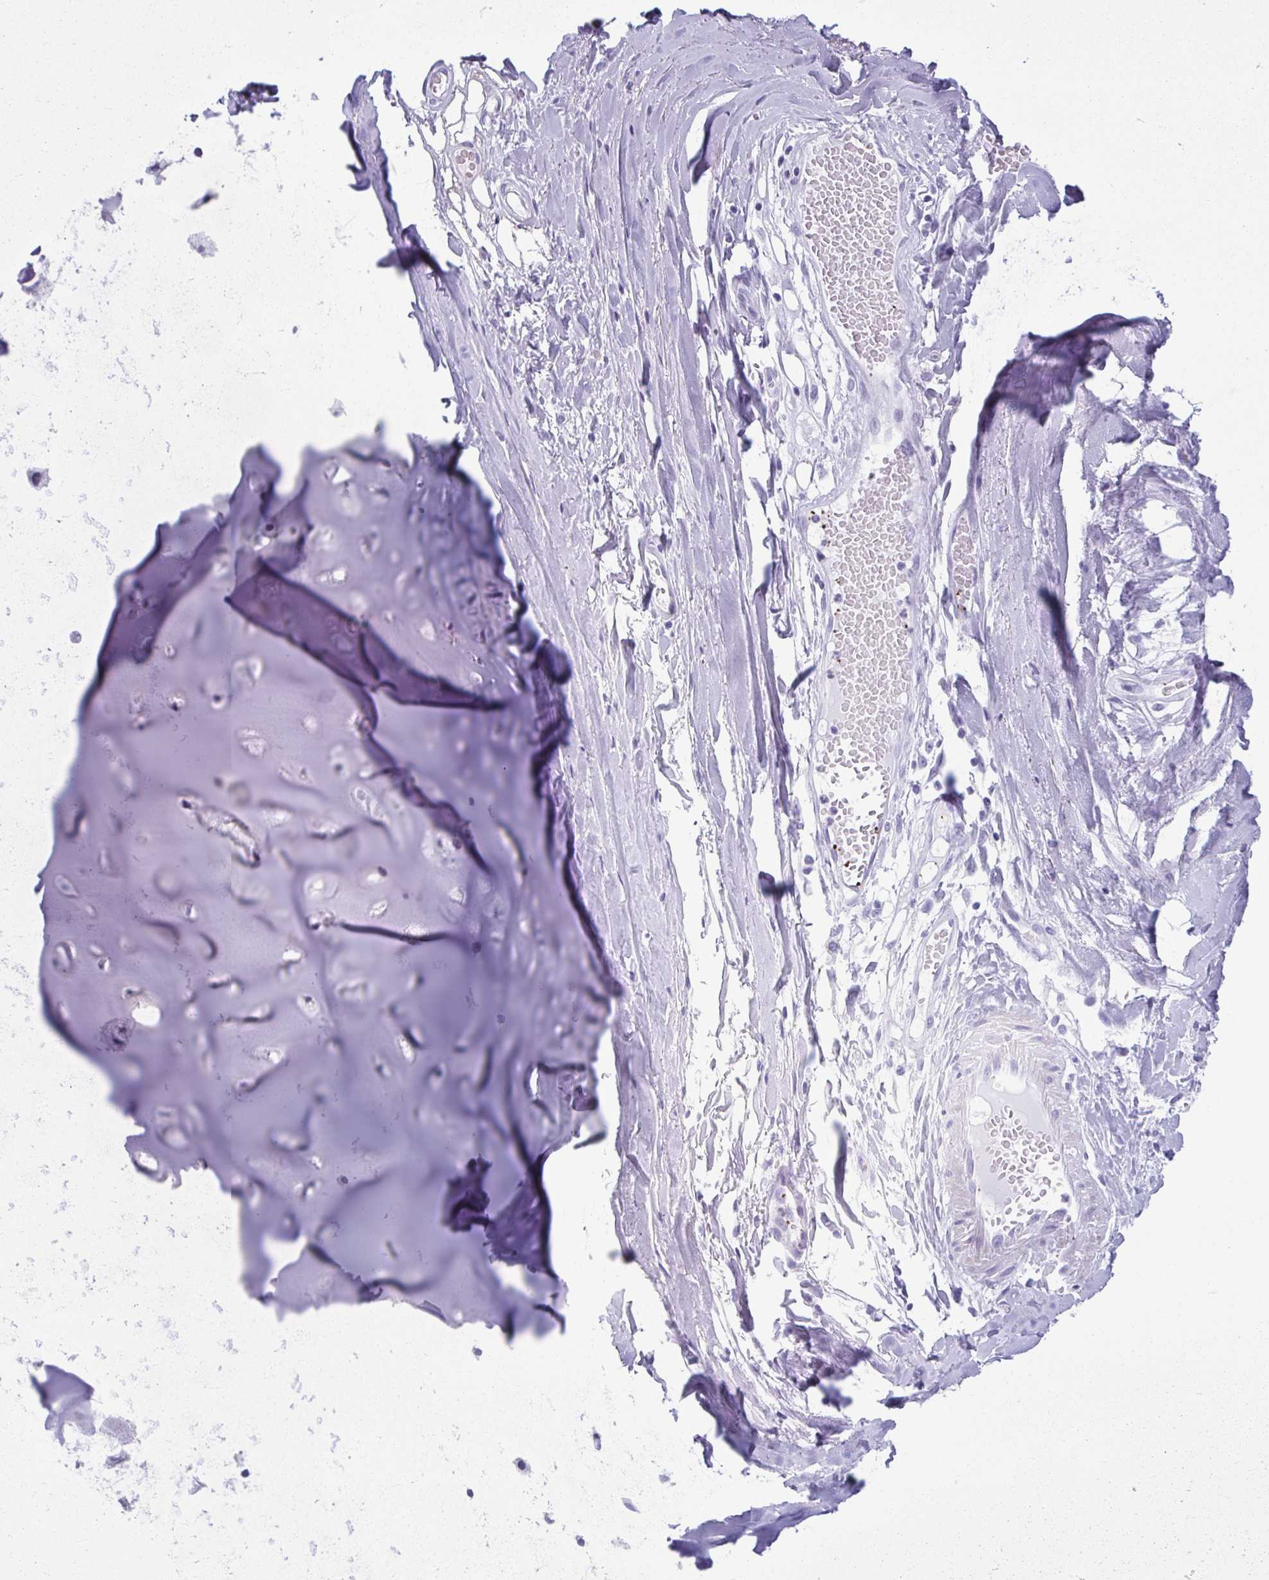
{"staining": {"intensity": "negative", "quantity": "none", "location": "none"}, "tissue": "adipose tissue", "cell_type": "Adipocytes", "image_type": "normal", "snomed": [{"axis": "morphology", "description": "Normal tissue, NOS"}, {"axis": "topography", "description": "Cartilage tissue"}, {"axis": "topography", "description": "Nasopharynx"}, {"axis": "topography", "description": "Thyroid gland"}], "caption": "This histopathology image is of normal adipose tissue stained with immunohistochemistry (IHC) to label a protein in brown with the nuclei are counter-stained blue. There is no positivity in adipocytes.", "gene": "TCEAL3", "patient": {"sex": "male", "age": 63}}